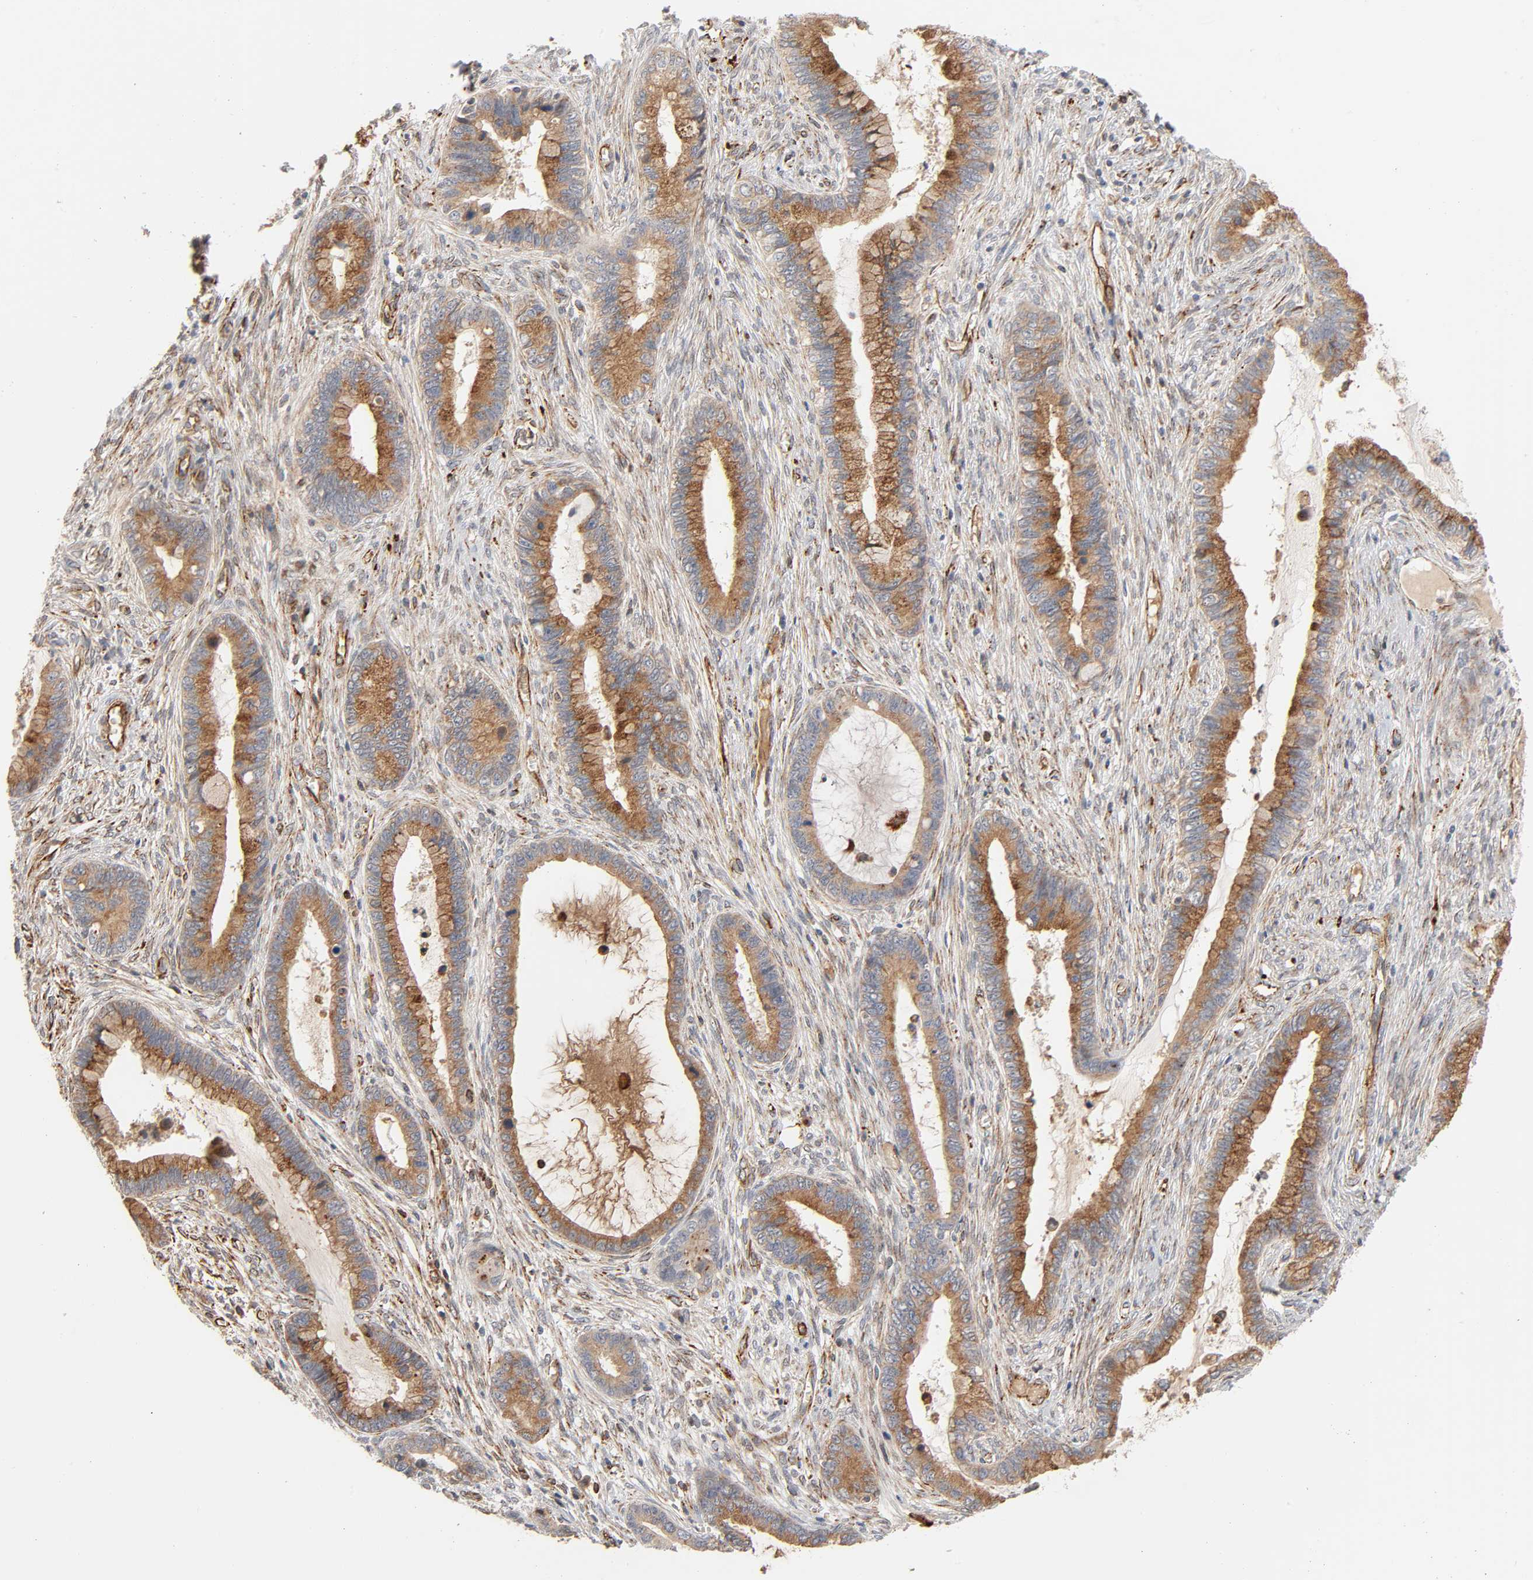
{"staining": {"intensity": "moderate", "quantity": ">75%", "location": "cytoplasmic/membranous"}, "tissue": "cervical cancer", "cell_type": "Tumor cells", "image_type": "cancer", "snomed": [{"axis": "morphology", "description": "Adenocarcinoma, NOS"}, {"axis": "topography", "description": "Cervix"}], "caption": "Immunohistochemical staining of human cervical cancer shows medium levels of moderate cytoplasmic/membranous protein expression in approximately >75% of tumor cells.", "gene": "REEP6", "patient": {"sex": "female", "age": 44}}